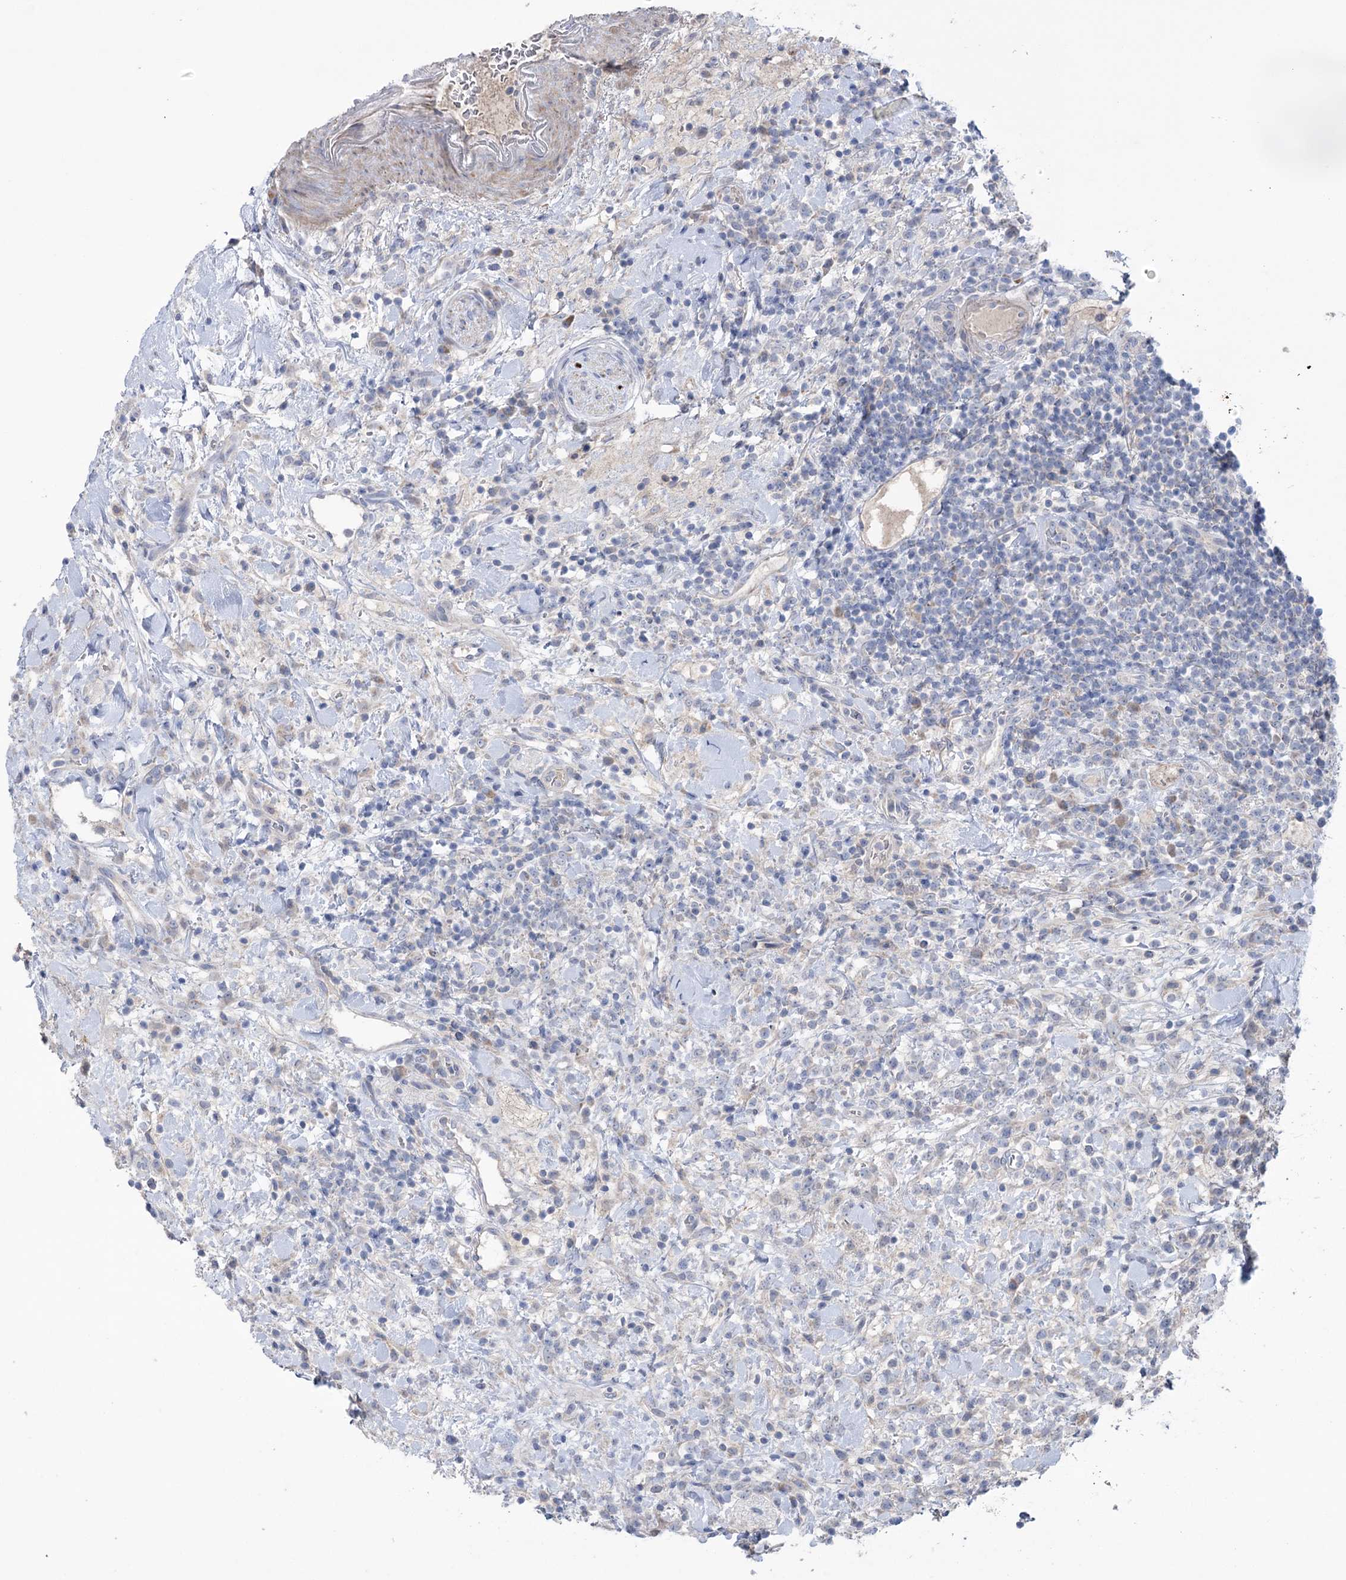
{"staining": {"intensity": "negative", "quantity": "none", "location": "none"}, "tissue": "lymphoma", "cell_type": "Tumor cells", "image_type": "cancer", "snomed": [{"axis": "morphology", "description": "Malignant lymphoma, non-Hodgkin's type, High grade"}, {"axis": "topography", "description": "Colon"}], "caption": "This histopathology image is of malignant lymphoma, non-Hodgkin's type (high-grade) stained with immunohistochemistry to label a protein in brown with the nuclei are counter-stained blue. There is no staining in tumor cells. (Immunohistochemistry (ihc), brightfield microscopy, high magnification).", "gene": "MTCH2", "patient": {"sex": "female", "age": 53}}